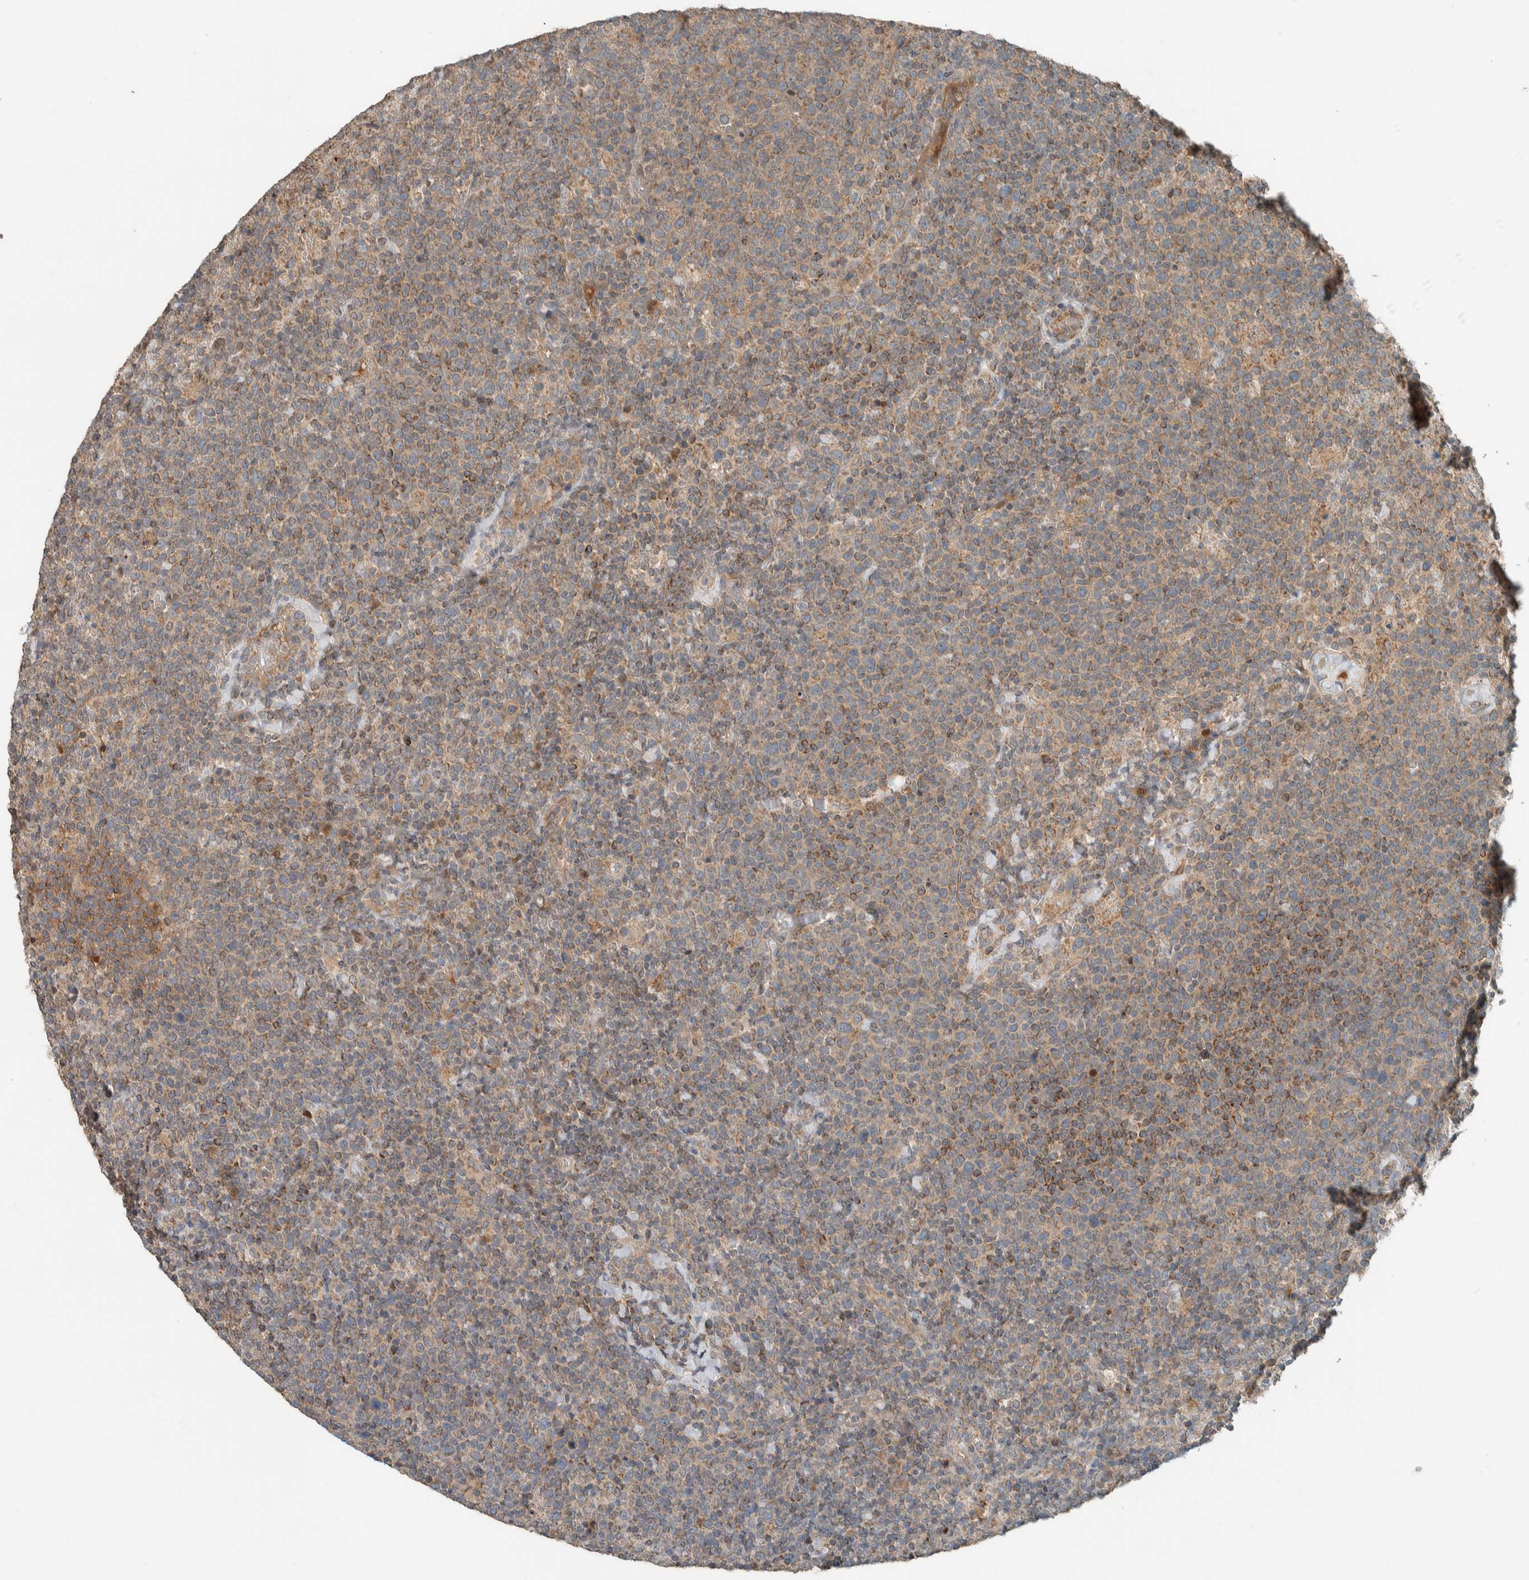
{"staining": {"intensity": "moderate", "quantity": ">75%", "location": "cytoplasmic/membranous"}, "tissue": "lymphoma", "cell_type": "Tumor cells", "image_type": "cancer", "snomed": [{"axis": "morphology", "description": "Malignant lymphoma, non-Hodgkin's type, High grade"}, {"axis": "topography", "description": "Lymph node"}], "caption": "High-magnification brightfield microscopy of high-grade malignant lymphoma, non-Hodgkin's type stained with DAB (3,3'-diaminobenzidine) (brown) and counterstained with hematoxylin (blue). tumor cells exhibit moderate cytoplasmic/membranous staining is seen in approximately>75% of cells. The protein of interest is shown in brown color, while the nuclei are stained blue.", "gene": "NBR1", "patient": {"sex": "male", "age": 61}}